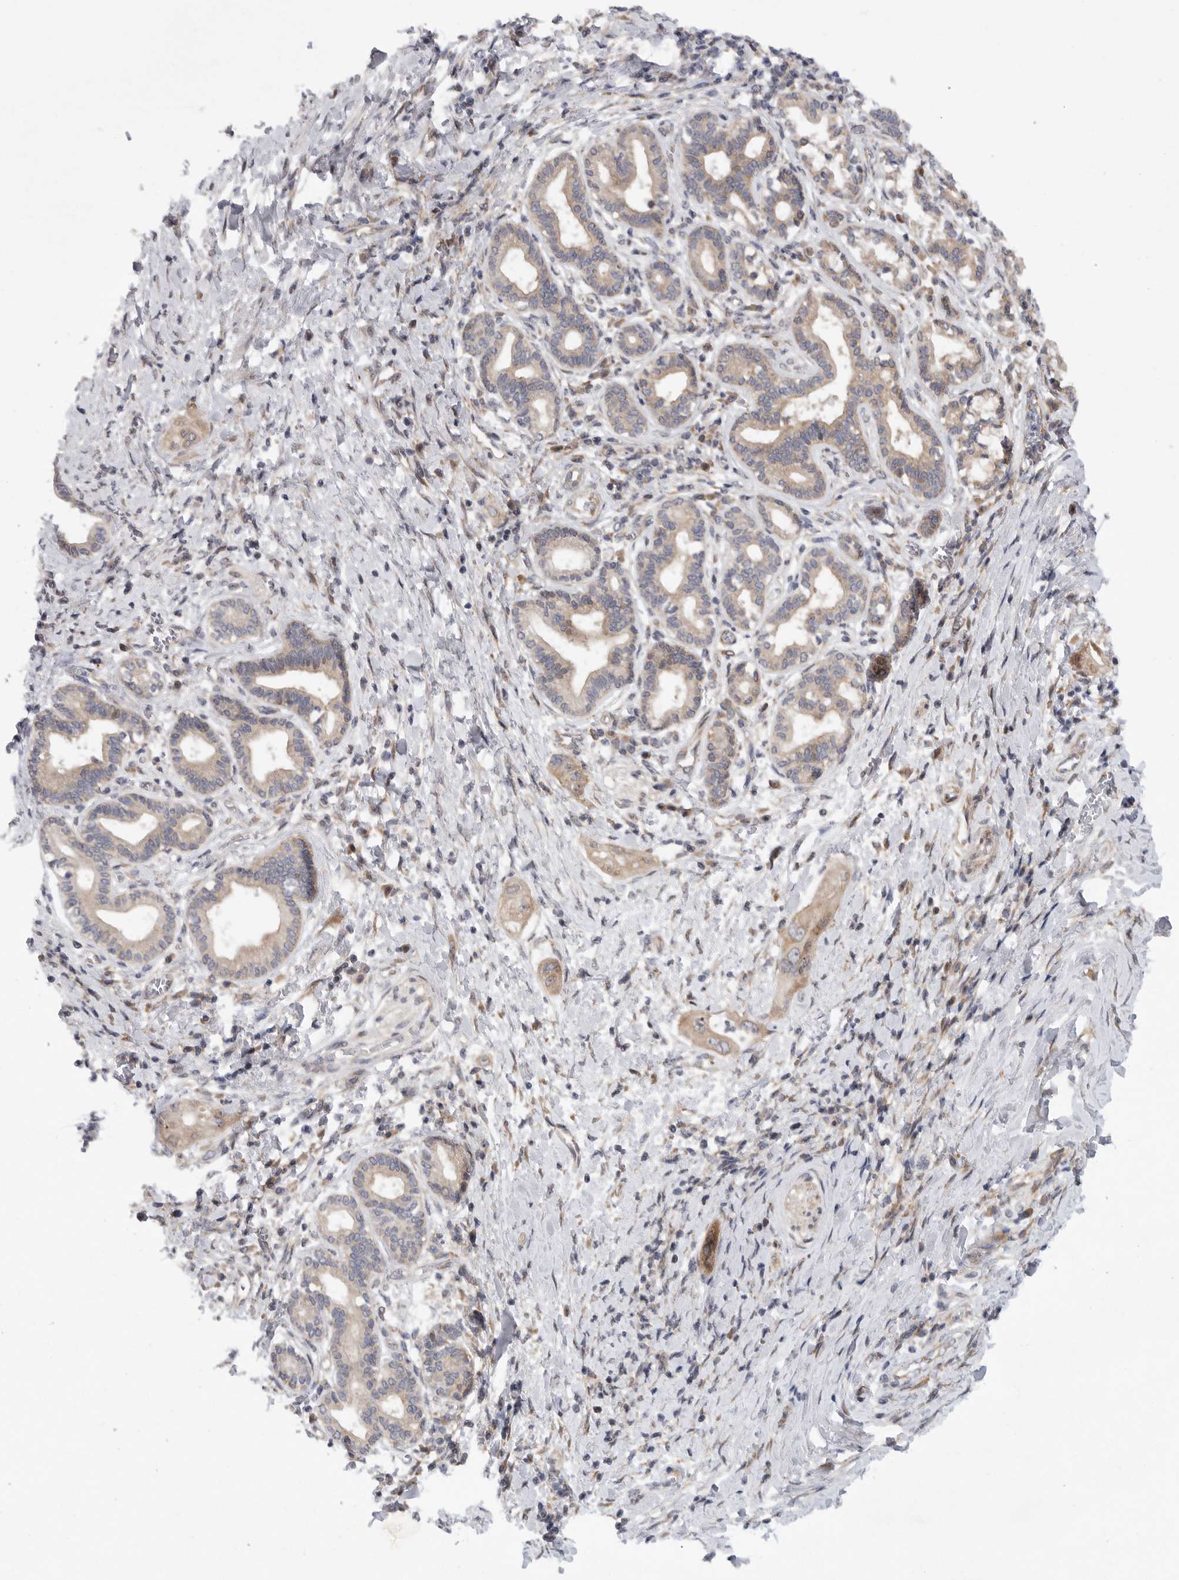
{"staining": {"intensity": "moderate", "quantity": ">75%", "location": "cytoplasmic/membranous"}, "tissue": "pancreatic cancer", "cell_type": "Tumor cells", "image_type": "cancer", "snomed": [{"axis": "morphology", "description": "Adenocarcinoma, NOS"}, {"axis": "topography", "description": "Pancreas"}], "caption": "Brown immunohistochemical staining in pancreatic cancer (adenocarcinoma) displays moderate cytoplasmic/membranous staining in about >75% of tumor cells.", "gene": "FBXO43", "patient": {"sex": "male", "age": 58}}